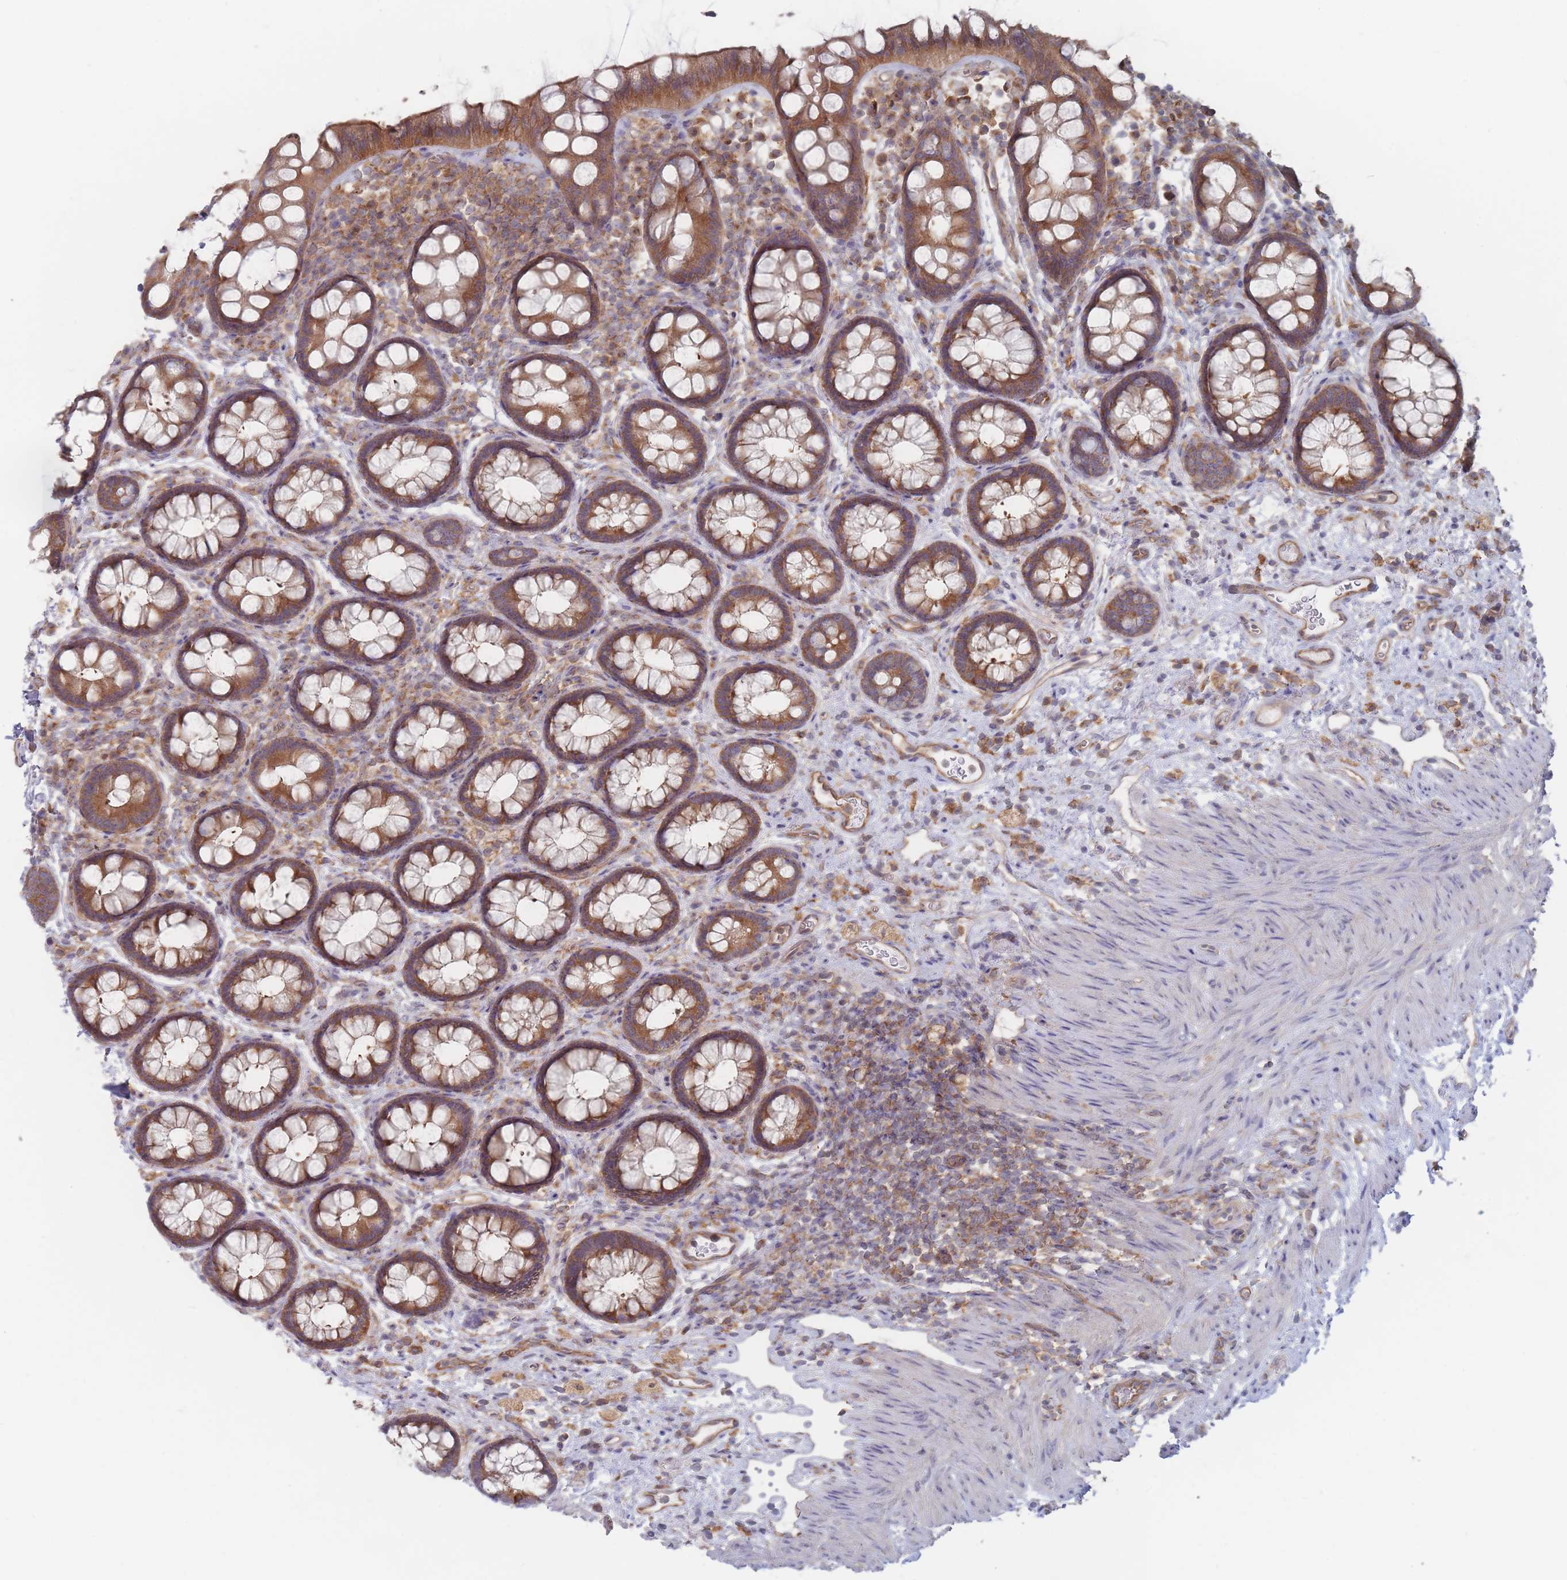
{"staining": {"intensity": "moderate", "quantity": ">75%", "location": "cytoplasmic/membranous"}, "tissue": "rectum", "cell_type": "Glandular cells", "image_type": "normal", "snomed": [{"axis": "morphology", "description": "Normal tissue, NOS"}, {"axis": "topography", "description": "Rectum"}, {"axis": "topography", "description": "Peripheral nerve tissue"}], "caption": "Immunohistochemical staining of benign human rectum demonstrates >75% levels of moderate cytoplasmic/membranous protein staining in approximately >75% of glandular cells.", "gene": "EFCC1", "patient": {"sex": "female", "age": 69}}